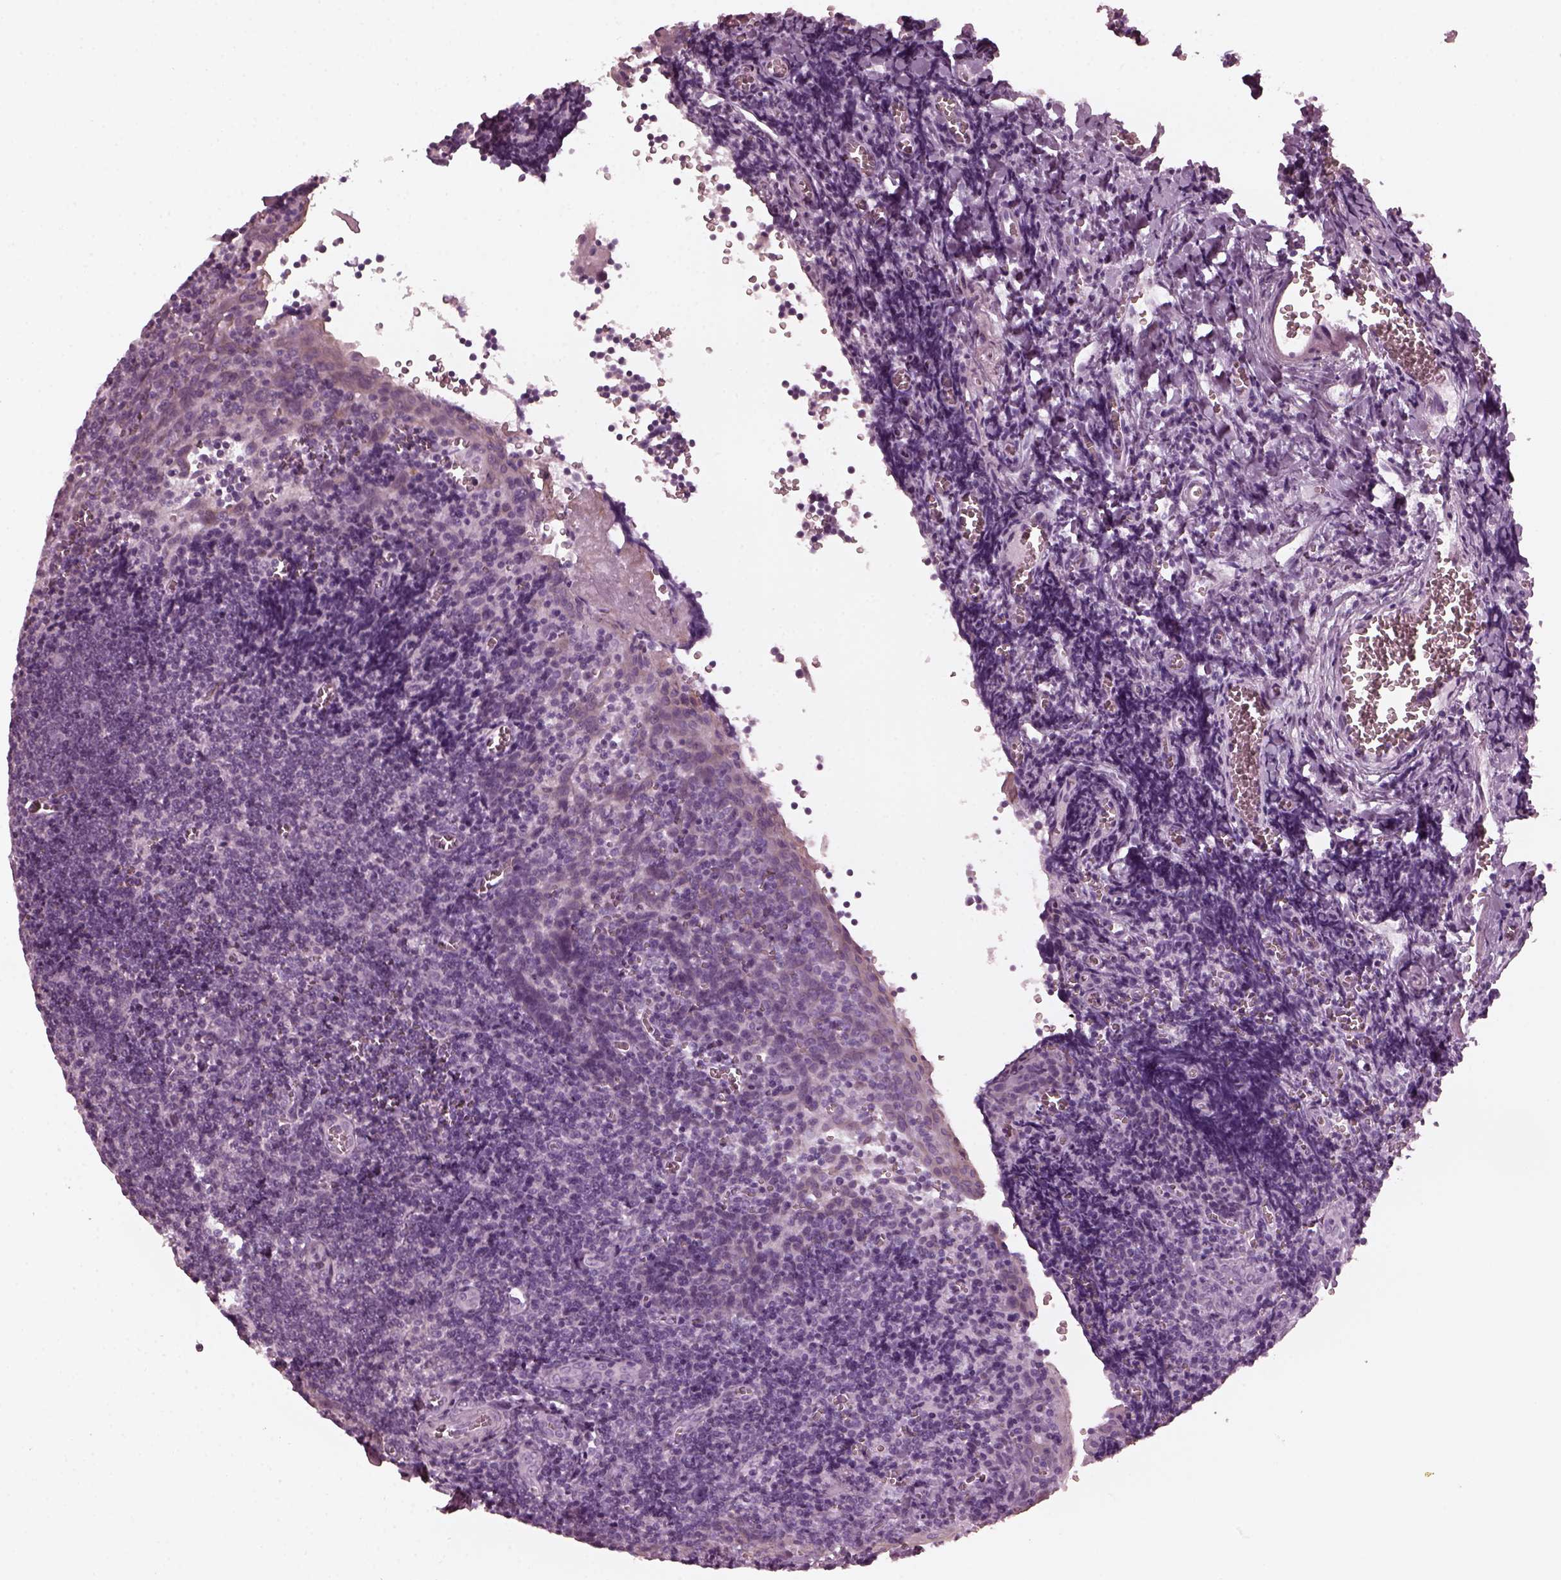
{"staining": {"intensity": "negative", "quantity": "none", "location": "none"}, "tissue": "tonsil", "cell_type": "Germinal center cells", "image_type": "normal", "snomed": [{"axis": "morphology", "description": "Normal tissue, NOS"}, {"axis": "morphology", "description": "Inflammation, NOS"}, {"axis": "topography", "description": "Tonsil"}], "caption": "A high-resolution histopathology image shows immunohistochemistry staining of unremarkable tonsil, which exhibits no significant staining in germinal center cells.", "gene": "GRM6", "patient": {"sex": "female", "age": 31}}